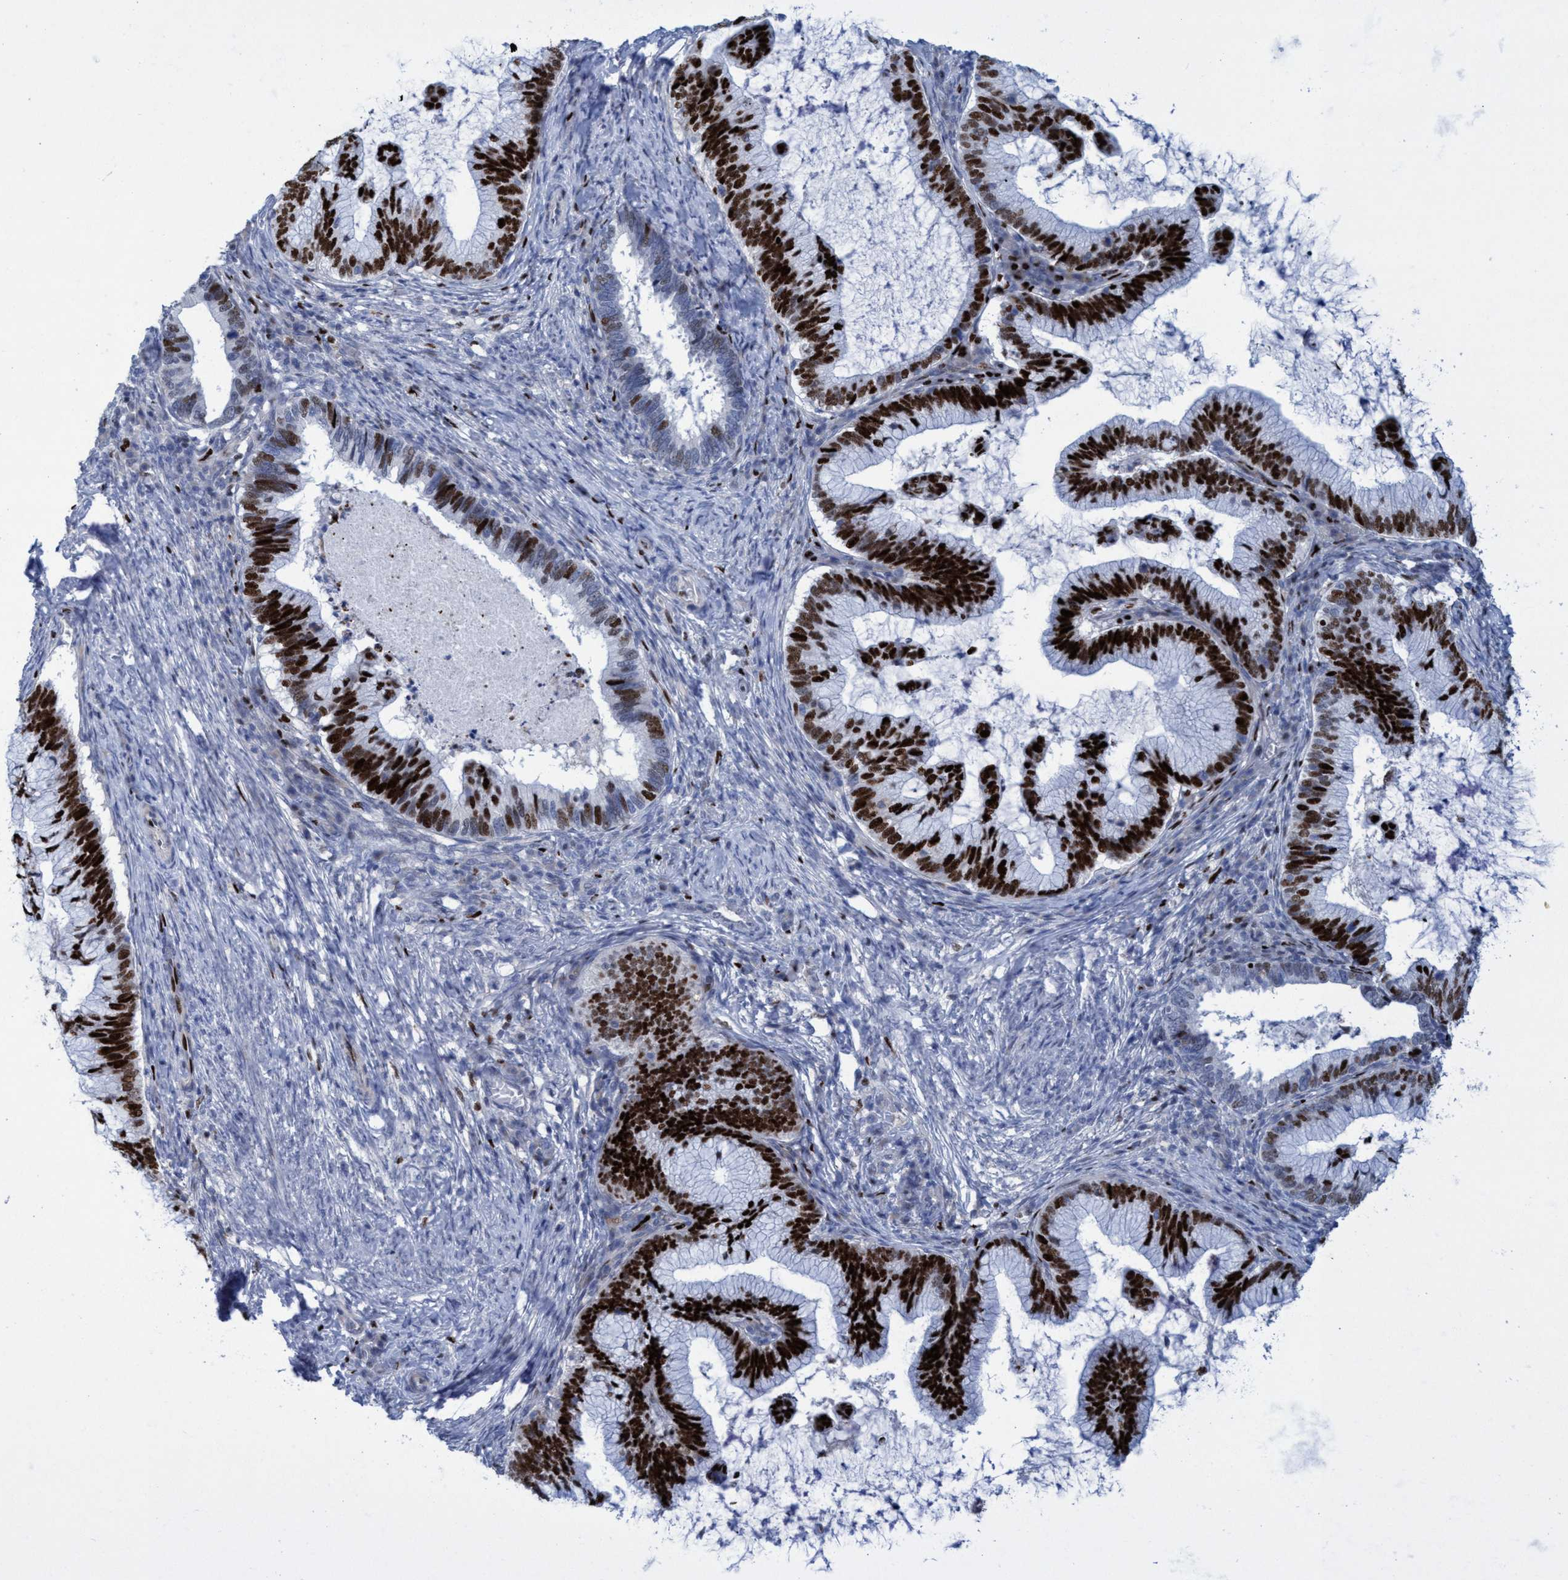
{"staining": {"intensity": "strong", "quantity": ">75%", "location": "nuclear"}, "tissue": "cervical cancer", "cell_type": "Tumor cells", "image_type": "cancer", "snomed": [{"axis": "morphology", "description": "Adenocarcinoma, NOS"}, {"axis": "topography", "description": "Cervix"}], "caption": "A high-resolution histopathology image shows immunohistochemistry staining of cervical adenocarcinoma, which shows strong nuclear staining in about >75% of tumor cells.", "gene": "R3HCC1", "patient": {"sex": "female", "age": 36}}